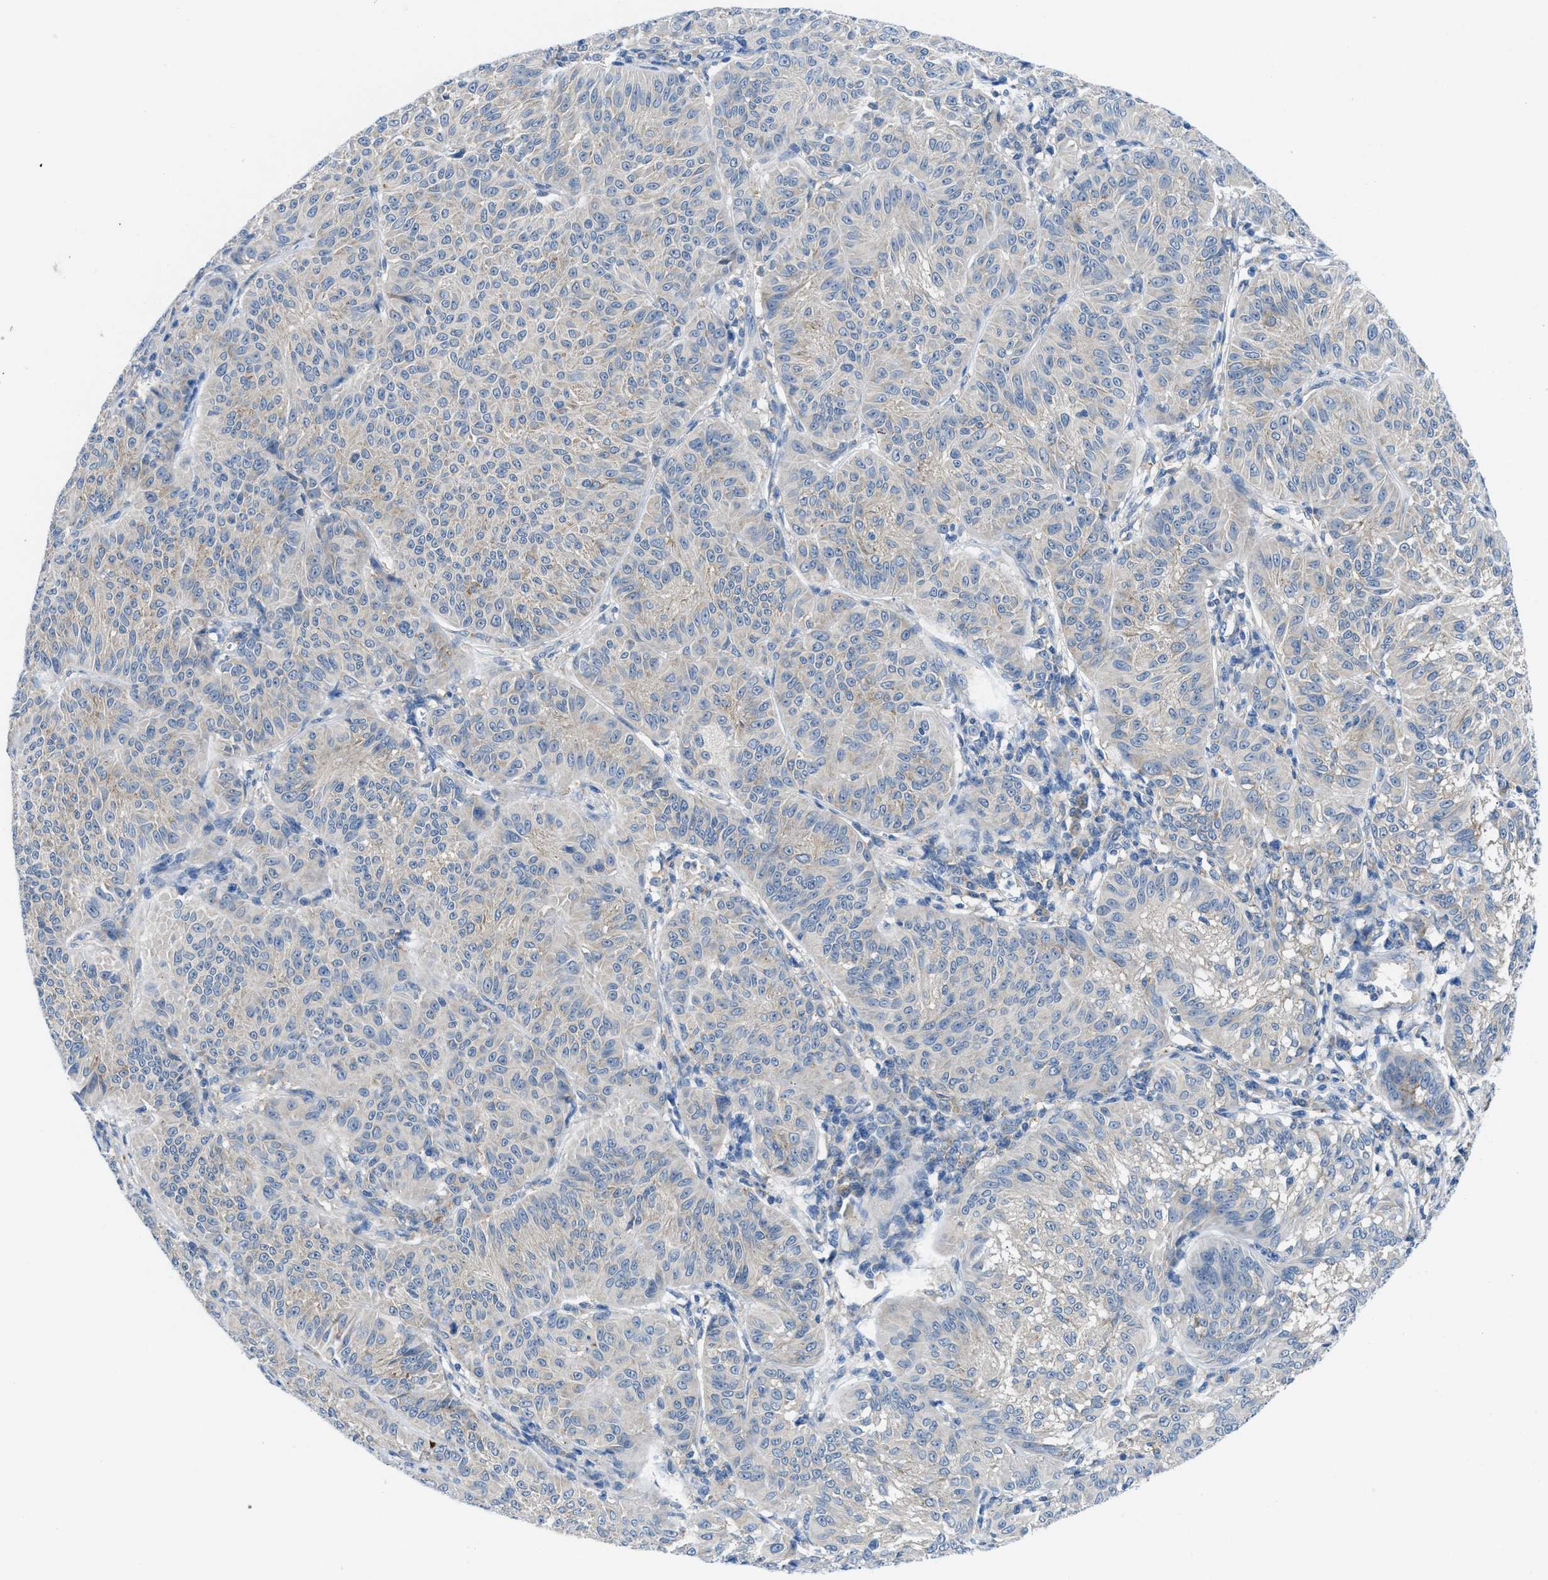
{"staining": {"intensity": "negative", "quantity": "none", "location": "none"}, "tissue": "melanoma", "cell_type": "Tumor cells", "image_type": "cancer", "snomed": [{"axis": "morphology", "description": "Malignant melanoma, NOS"}, {"axis": "topography", "description": "Skin"}], "caption": "DAB immunohistochemical staining of human malignant melanoma reveals no significant expression in tumor cells.", "gene": "BNC2", "patient": {"sex": "female", "age": 72}}